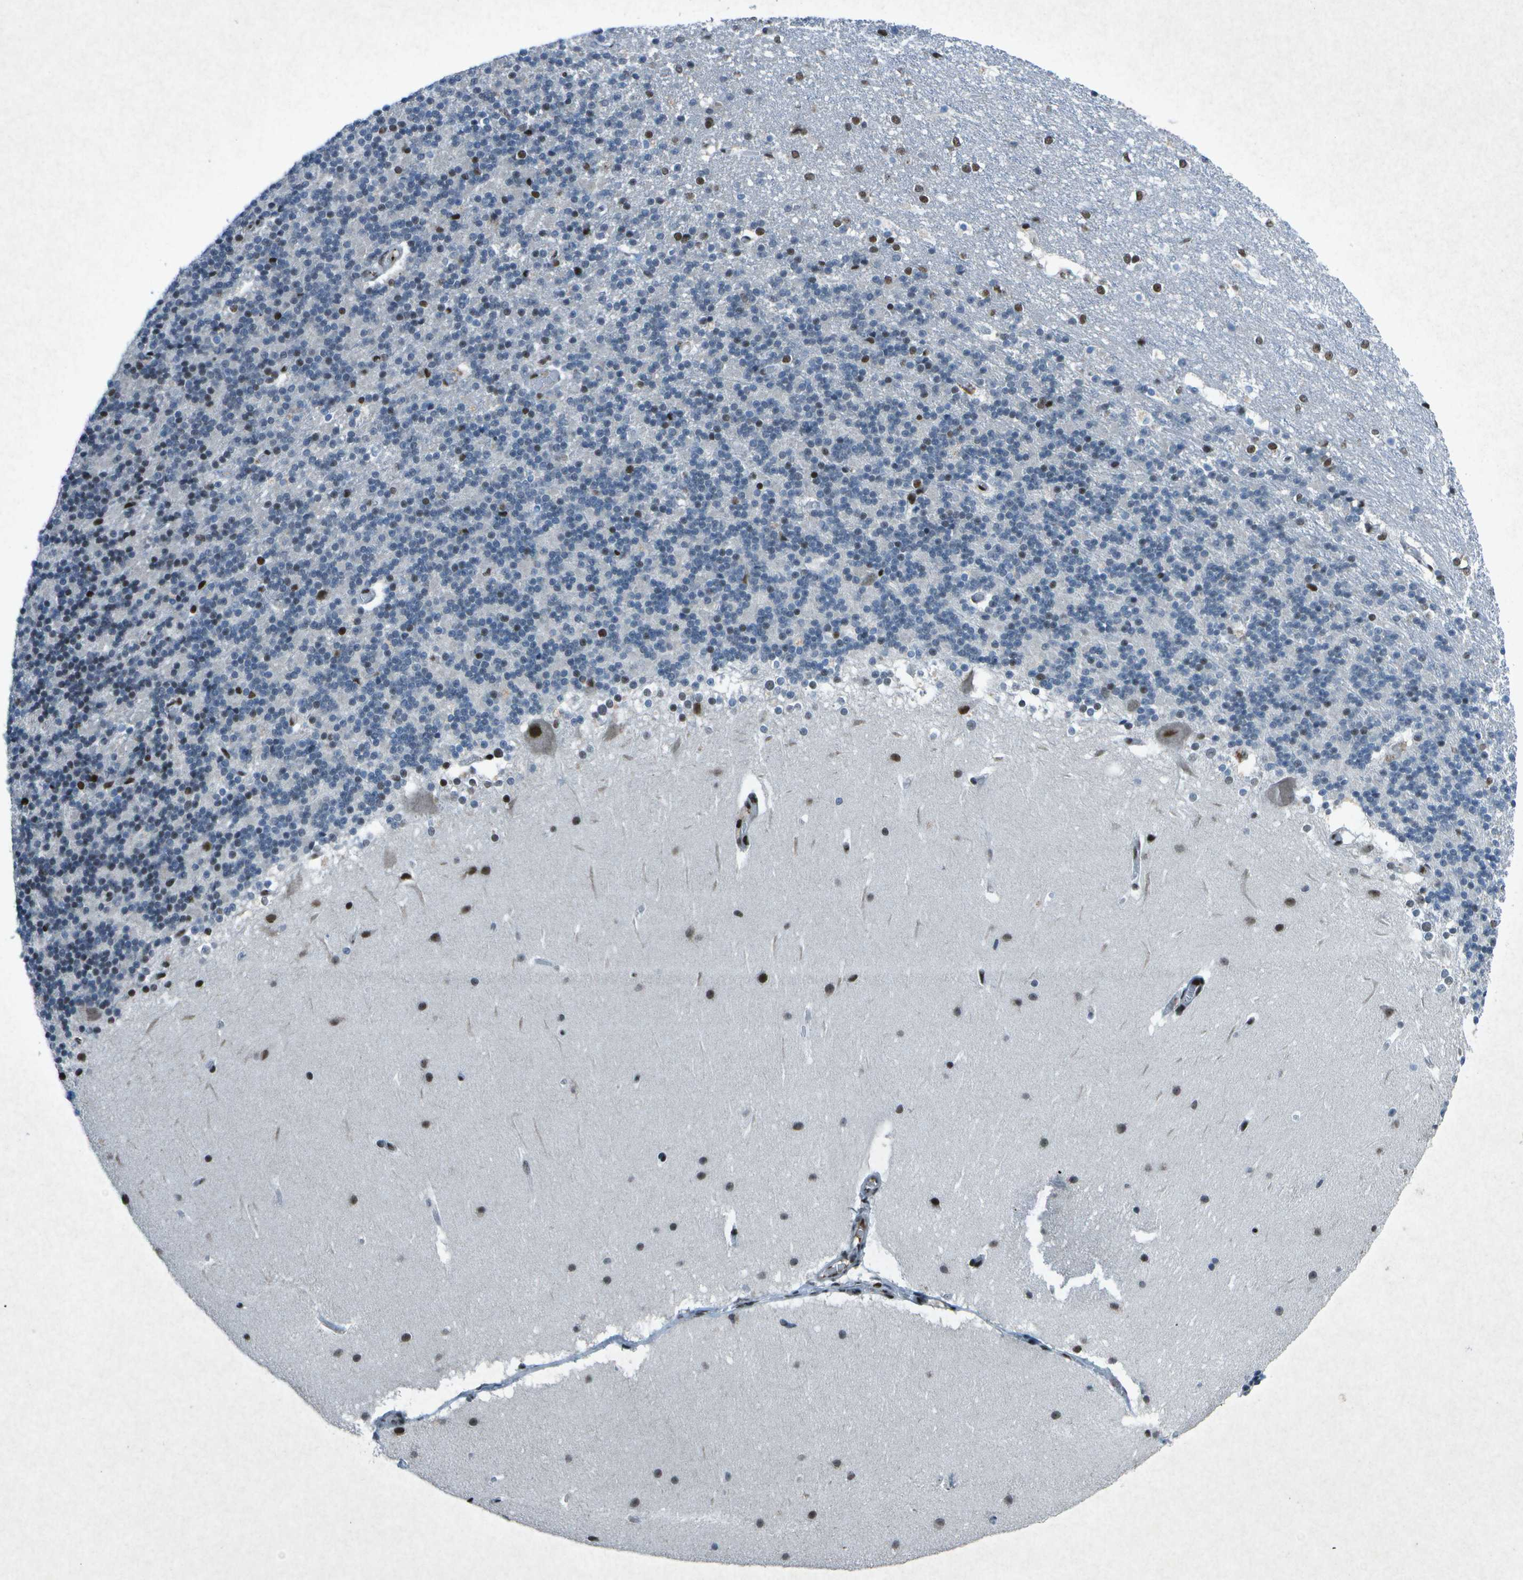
{"staining": {"intensity": "strong", "quantity": "<25%", "location": "nuclear"}, "tissue": "cerebellum", "cell_type": "Cells in granular layer", "image_type": "normal", "snomed": [{"axis": "morphology", "description": "Normal tissue, NOS"}, {"axis": "topography", "description": "Cerebellum"}], "caption": "Immunohistochemistry (DAB) staining of benign human cerebellum demonstrates strong nuclear protein expression in approximately <25% of cells in granular layer.", "gene": "MTA2", "patient": {"sex": "female", "age": 19}}